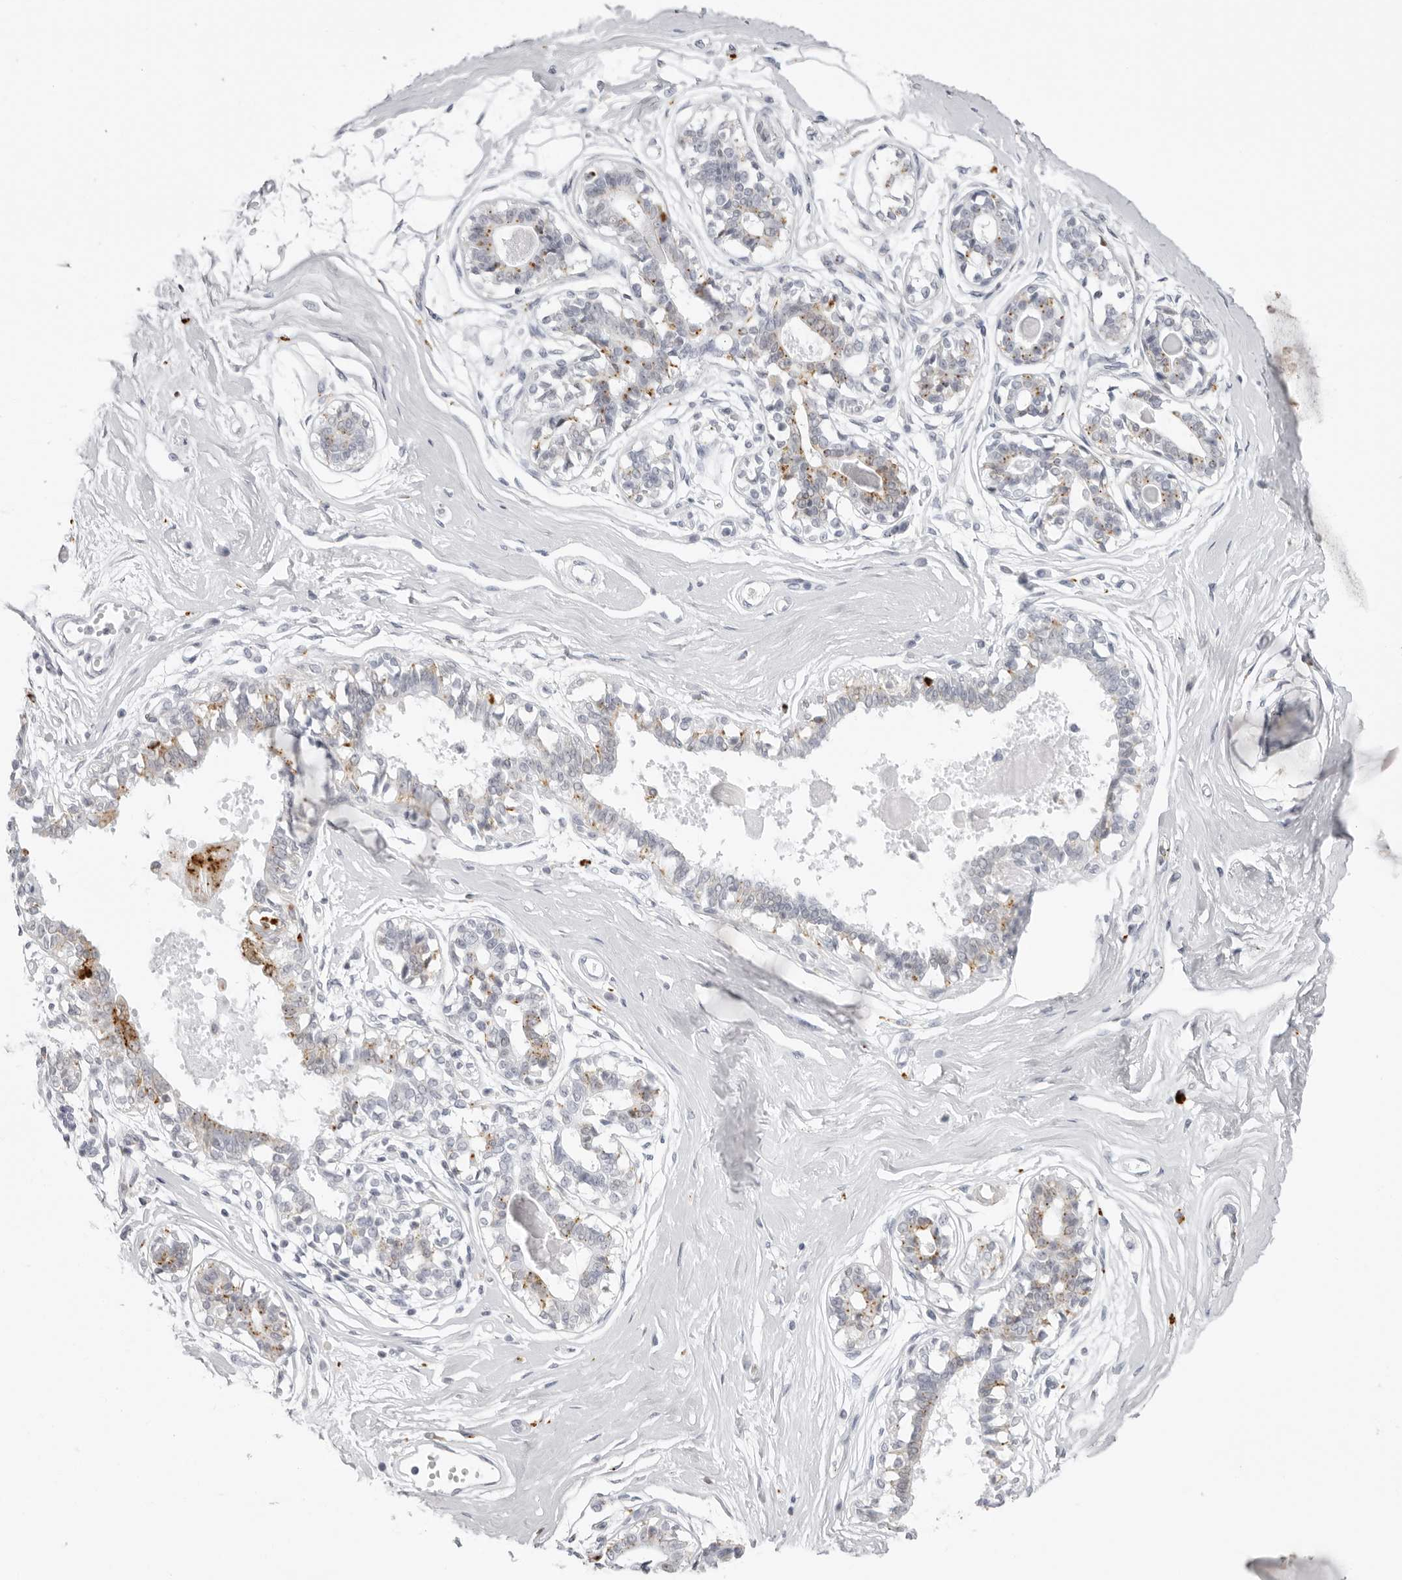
{"staining": {"intensity": "negative", "quantity": "none", "location": "none"}, "tissue": "breast", "cell_type": "Adipocytes", "image_type": "normal", "snomed": [{"axis": "morphology", "description": "Normal tissue, NOS"}, {"axis": "topography", "description": "Breast"}], "caption": "This micrograph is of normal breast stained with immunohistochemistry to label a protein in brown with the nuclei are counter-stained blue. There is no expression in adipocytes.", "gene": "IL25", "patient": {"sex": "female", "age": 45}}